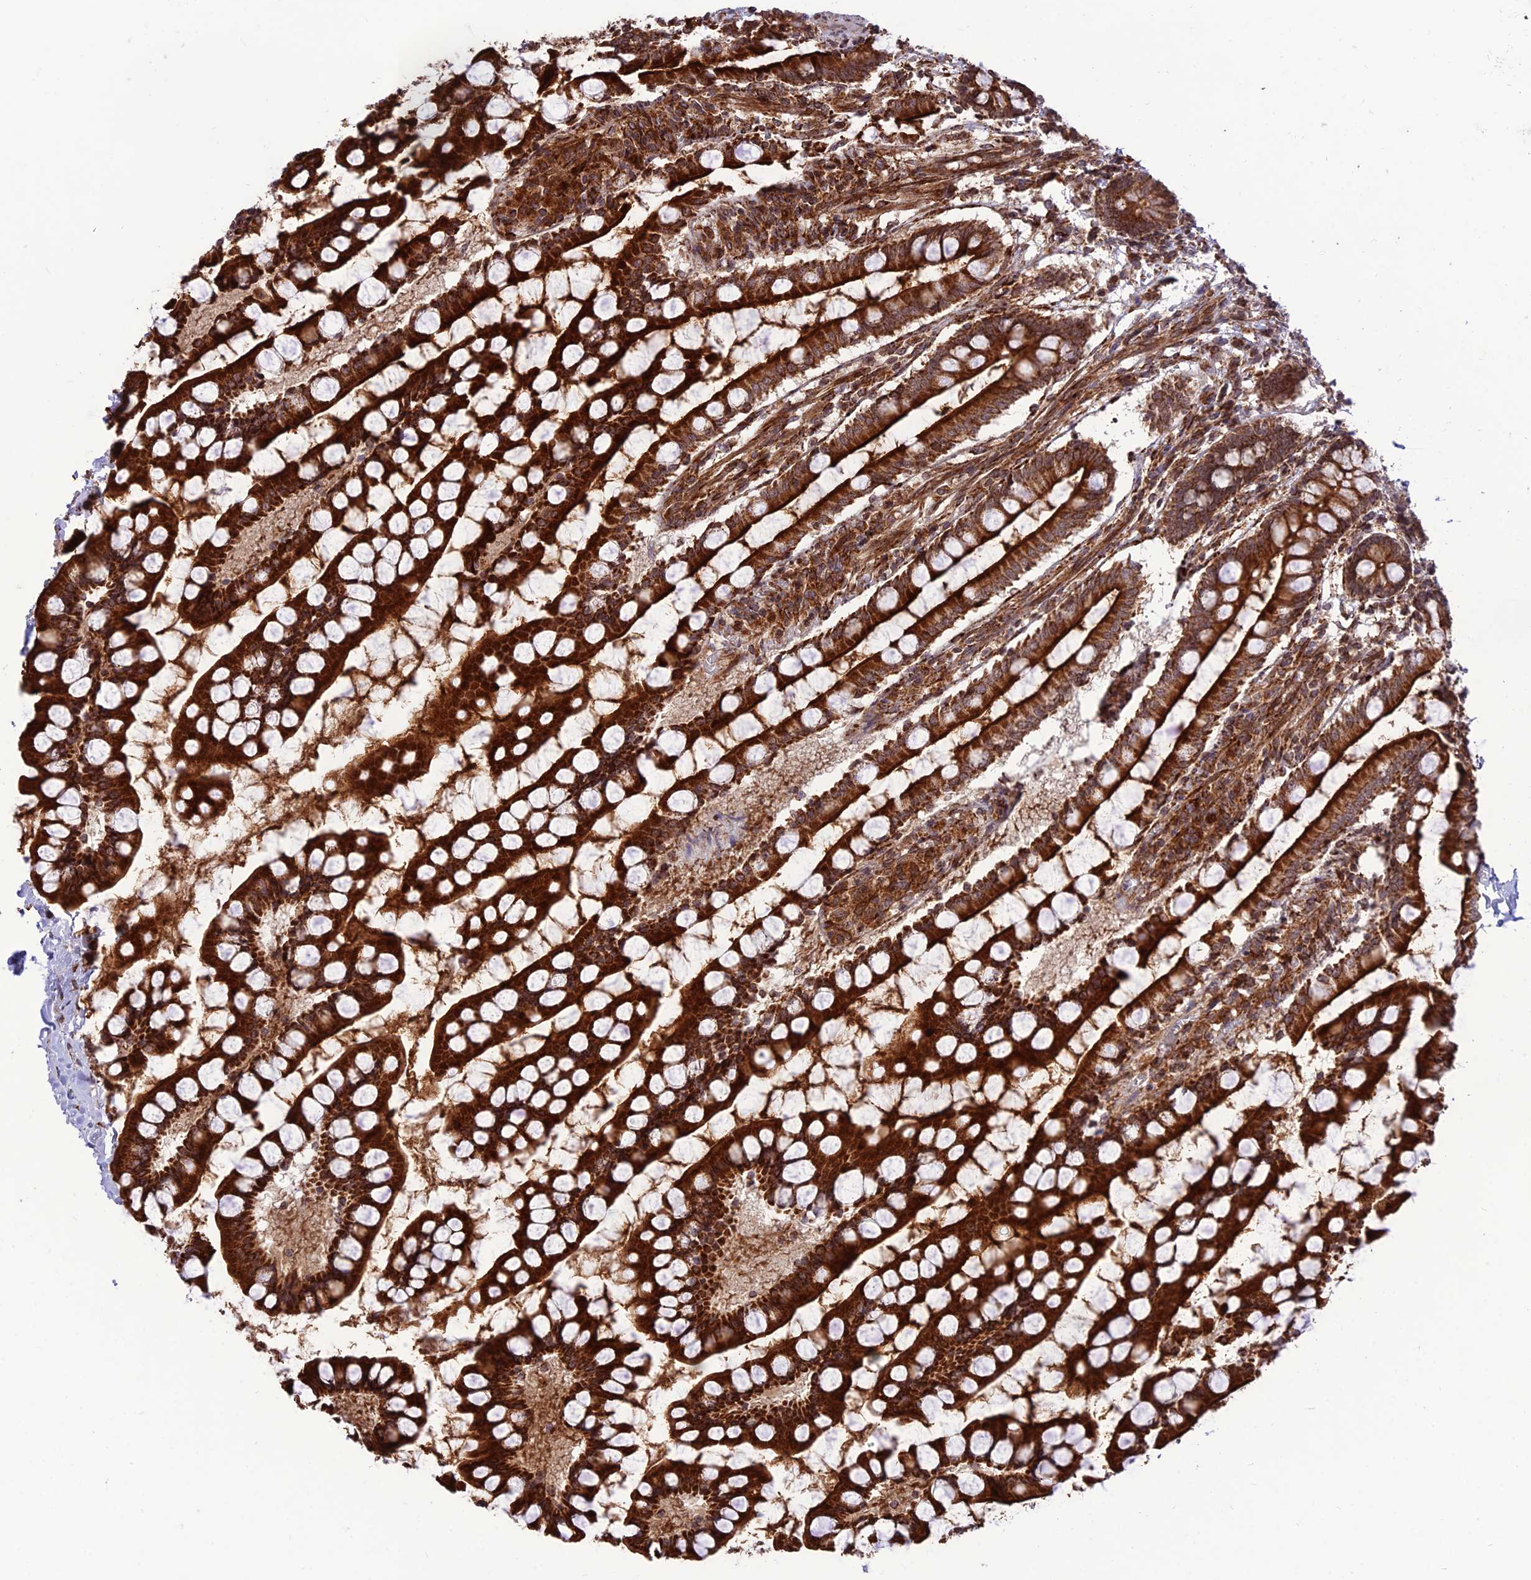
{"staining": {"intensity": "strong", "quantity": ">75%", "location": "cytoplasmic/membranous"}, "tissue": "small intestine", "cell_type": "Glandular cells", "image_type": "normal", "snomed": [{"axis": "morphology", "description": "Normal tissue, NOS"}, {"axis": "topography", "description": "Small intestine"}], "caption": "Immunohistochemistry (IHC) of normal human small intestine reveals high levels of strong cytoplasmic/membranous positivity in approximately >75% of glandular cells. (IHC, brightfield microscopy, high magnification).", "gene": "CRTAP", "patient": {"sex": "male", "age": 52}}